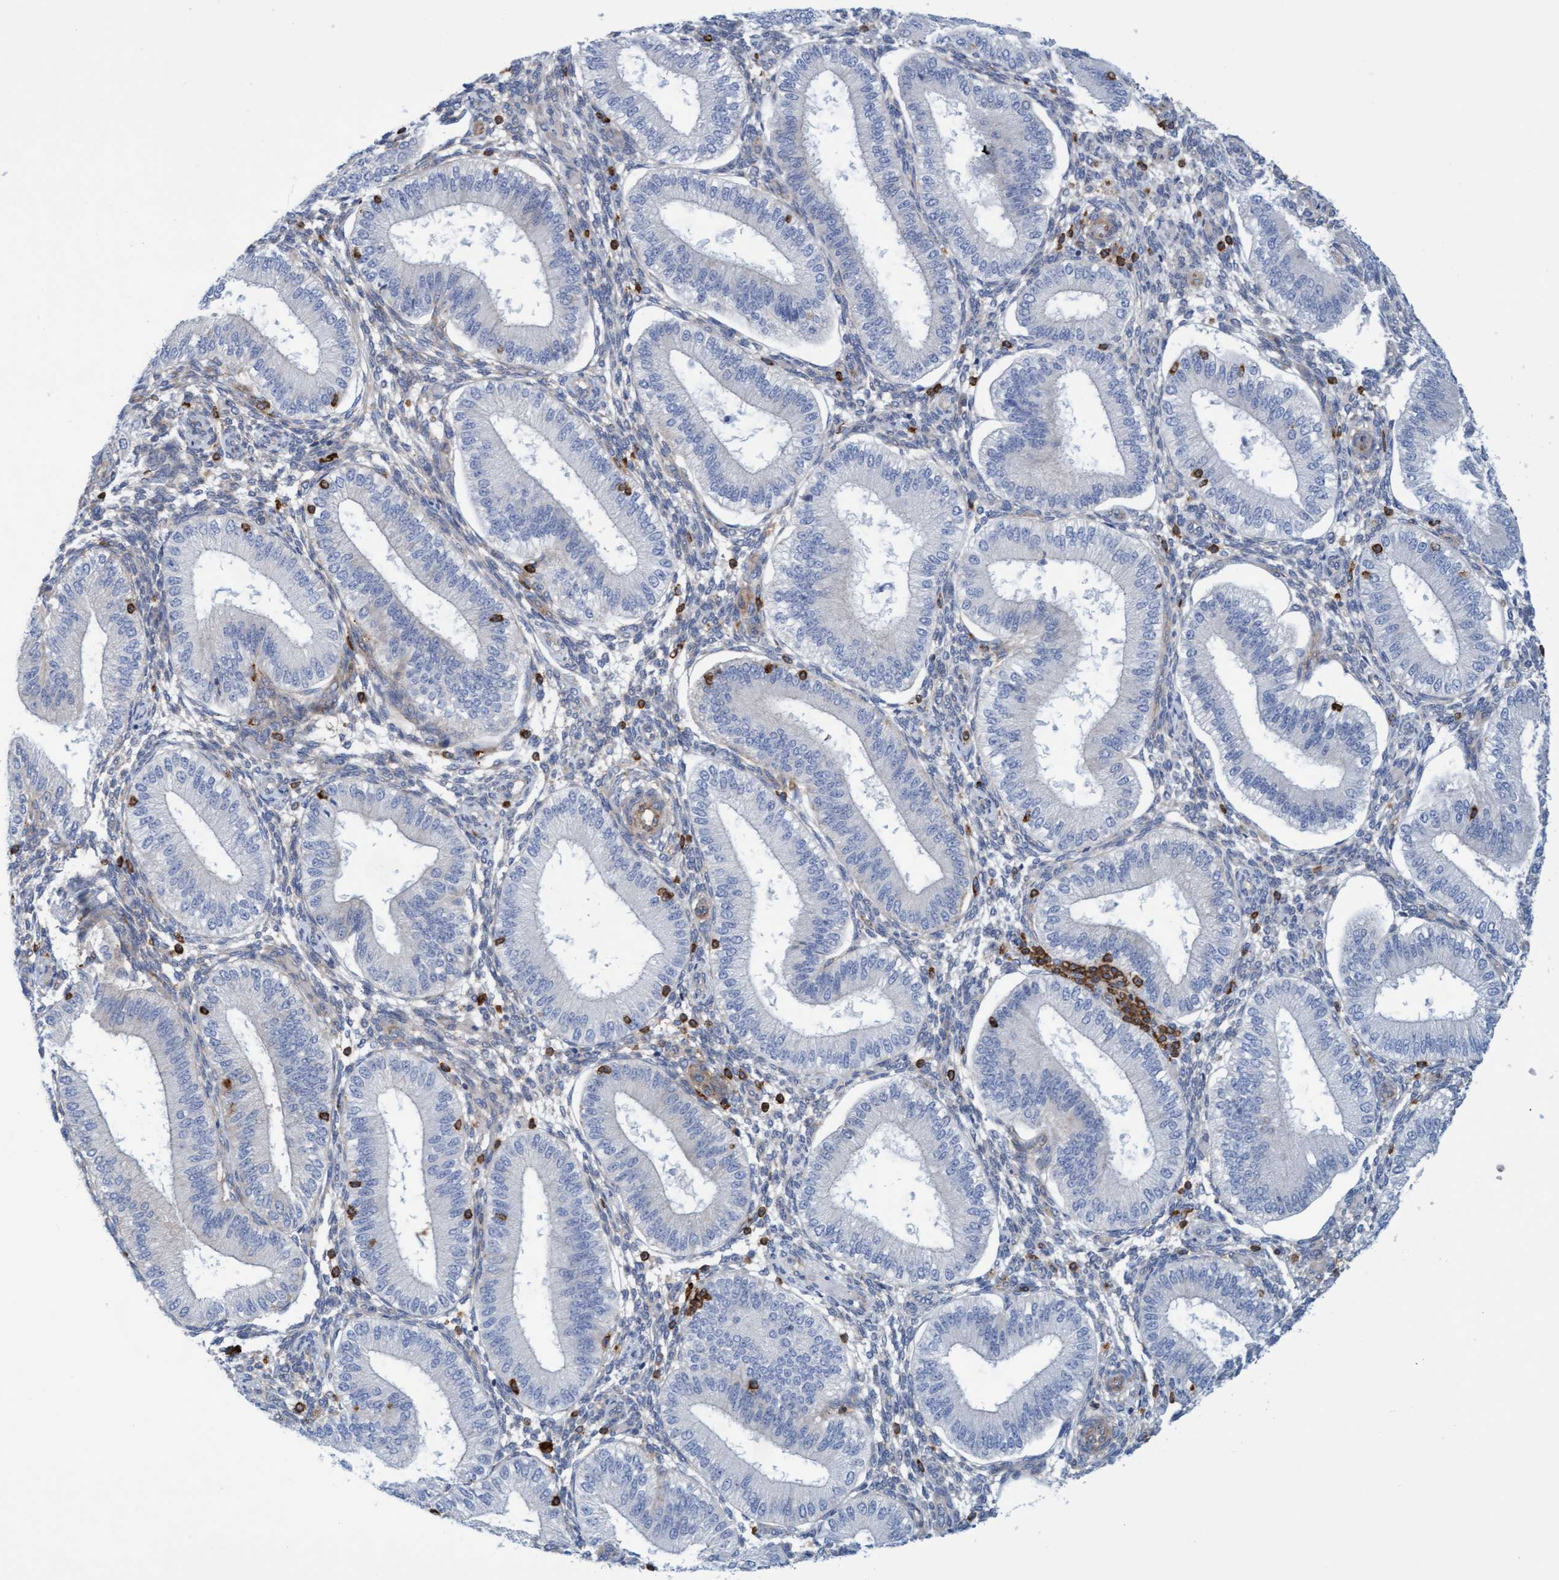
{"staining": {"intensity": "negative", "quantity": "none", "location": "none"}, "tissue": "endometrium", "cell_type": "Cells in endometrial stroma", "image_type": "normal", "snomed": [{"axis": "morphology", "description": "Normal tissue, NOS"}, {"axis": "topography", "description": "Endometrium"}], "caption": "Image shows no significant protein expression in cells in endometrial stroma of benign endometrium.", "gene": "FNBP1", "patient": {"sex": "female", "age": 39}}